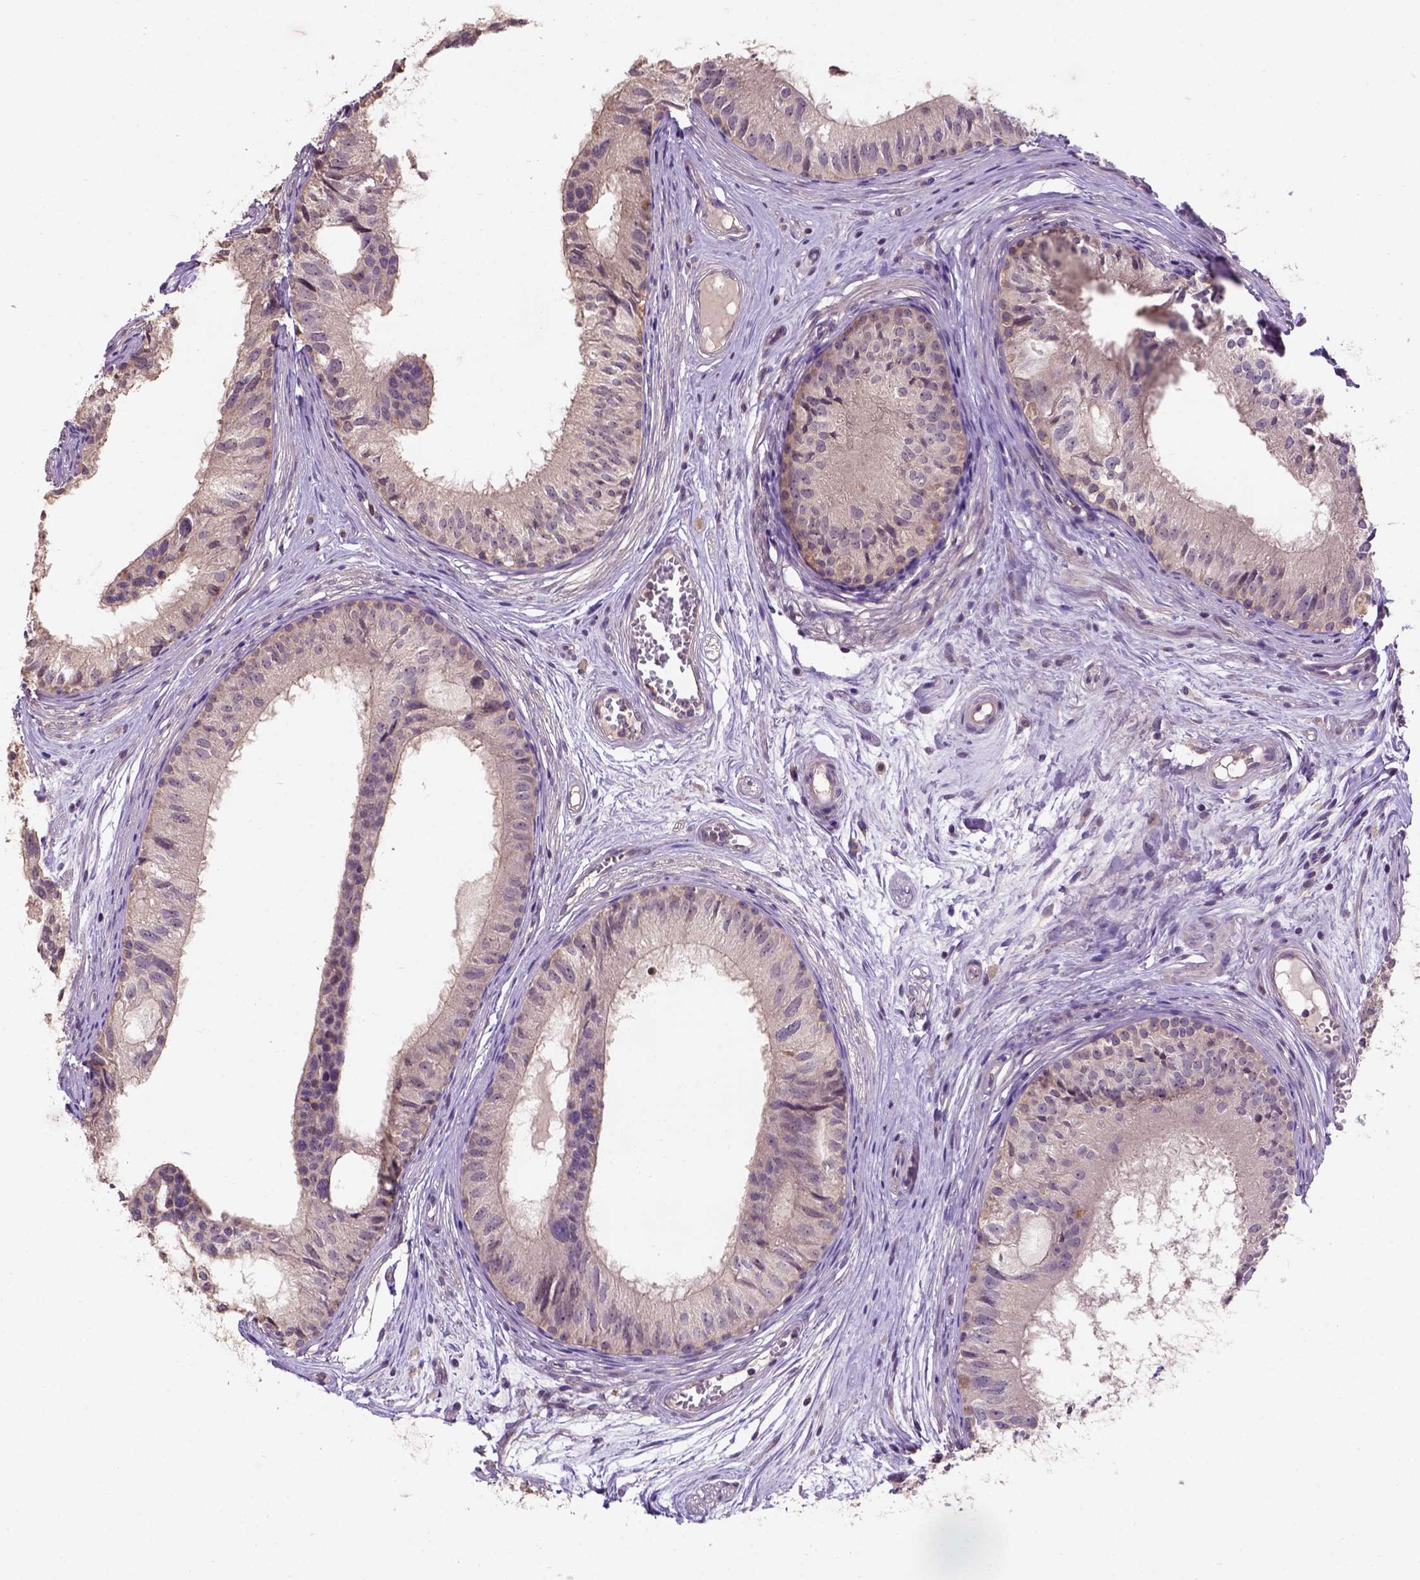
{"staining": {"intensity": "negative", "quantity": "none", "location": "none"}, "tissue": "epididymis", "cell_type": "Glandular cells", "image_type": "normal", "snomed": [{"axis": "morphology", "description": "Normal tissue, NOS"}, {"axis": "topography", "description": "Epididymis"}], "caption": "This is an immunohistochemistry photomicrograph of benign epididymis. There is no positivity in glandular cells.", "gene": "KBTBD8", "patient": {"sex": "male", "age": 25}}